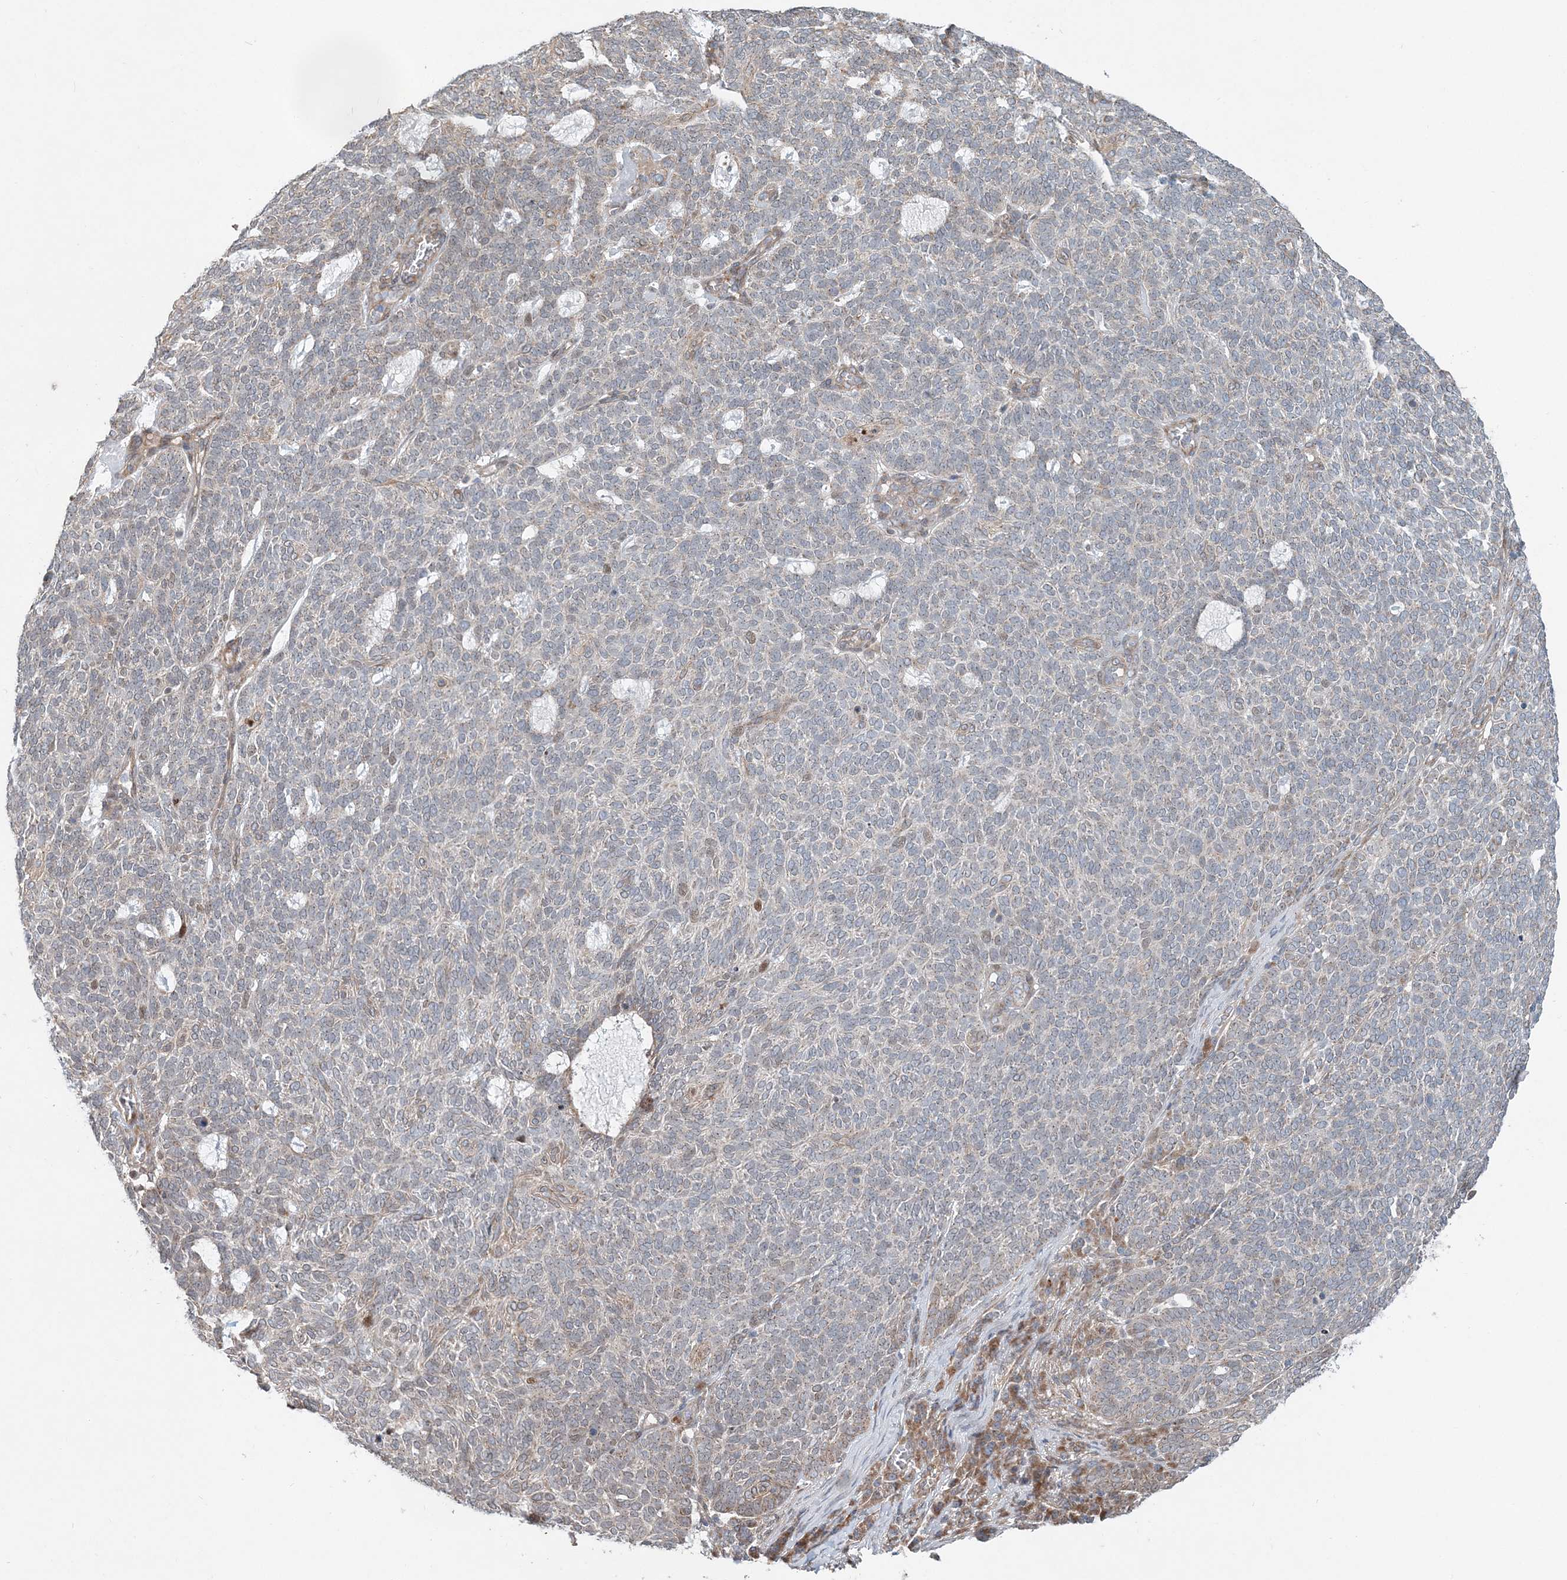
{"staining": {"intensity": "weak", "quantity": "<25%", "location": "cytoplasmic/membranous"}, "tissue": "skin cancer", "cell_type": "Tumor cells", "image_type": "cancer", "snomed": [{"axis": "morphology", "description": "Squamous cell carcinoma, NOS"}, {"axis": "topography", "description": "Skin"}], "caption": "Immunohistochemical staining of skin cancer reveals no significant positivity in tumor cells.", "gene": "CXXC5", "patient": {"sex": "female", "age": 90}}